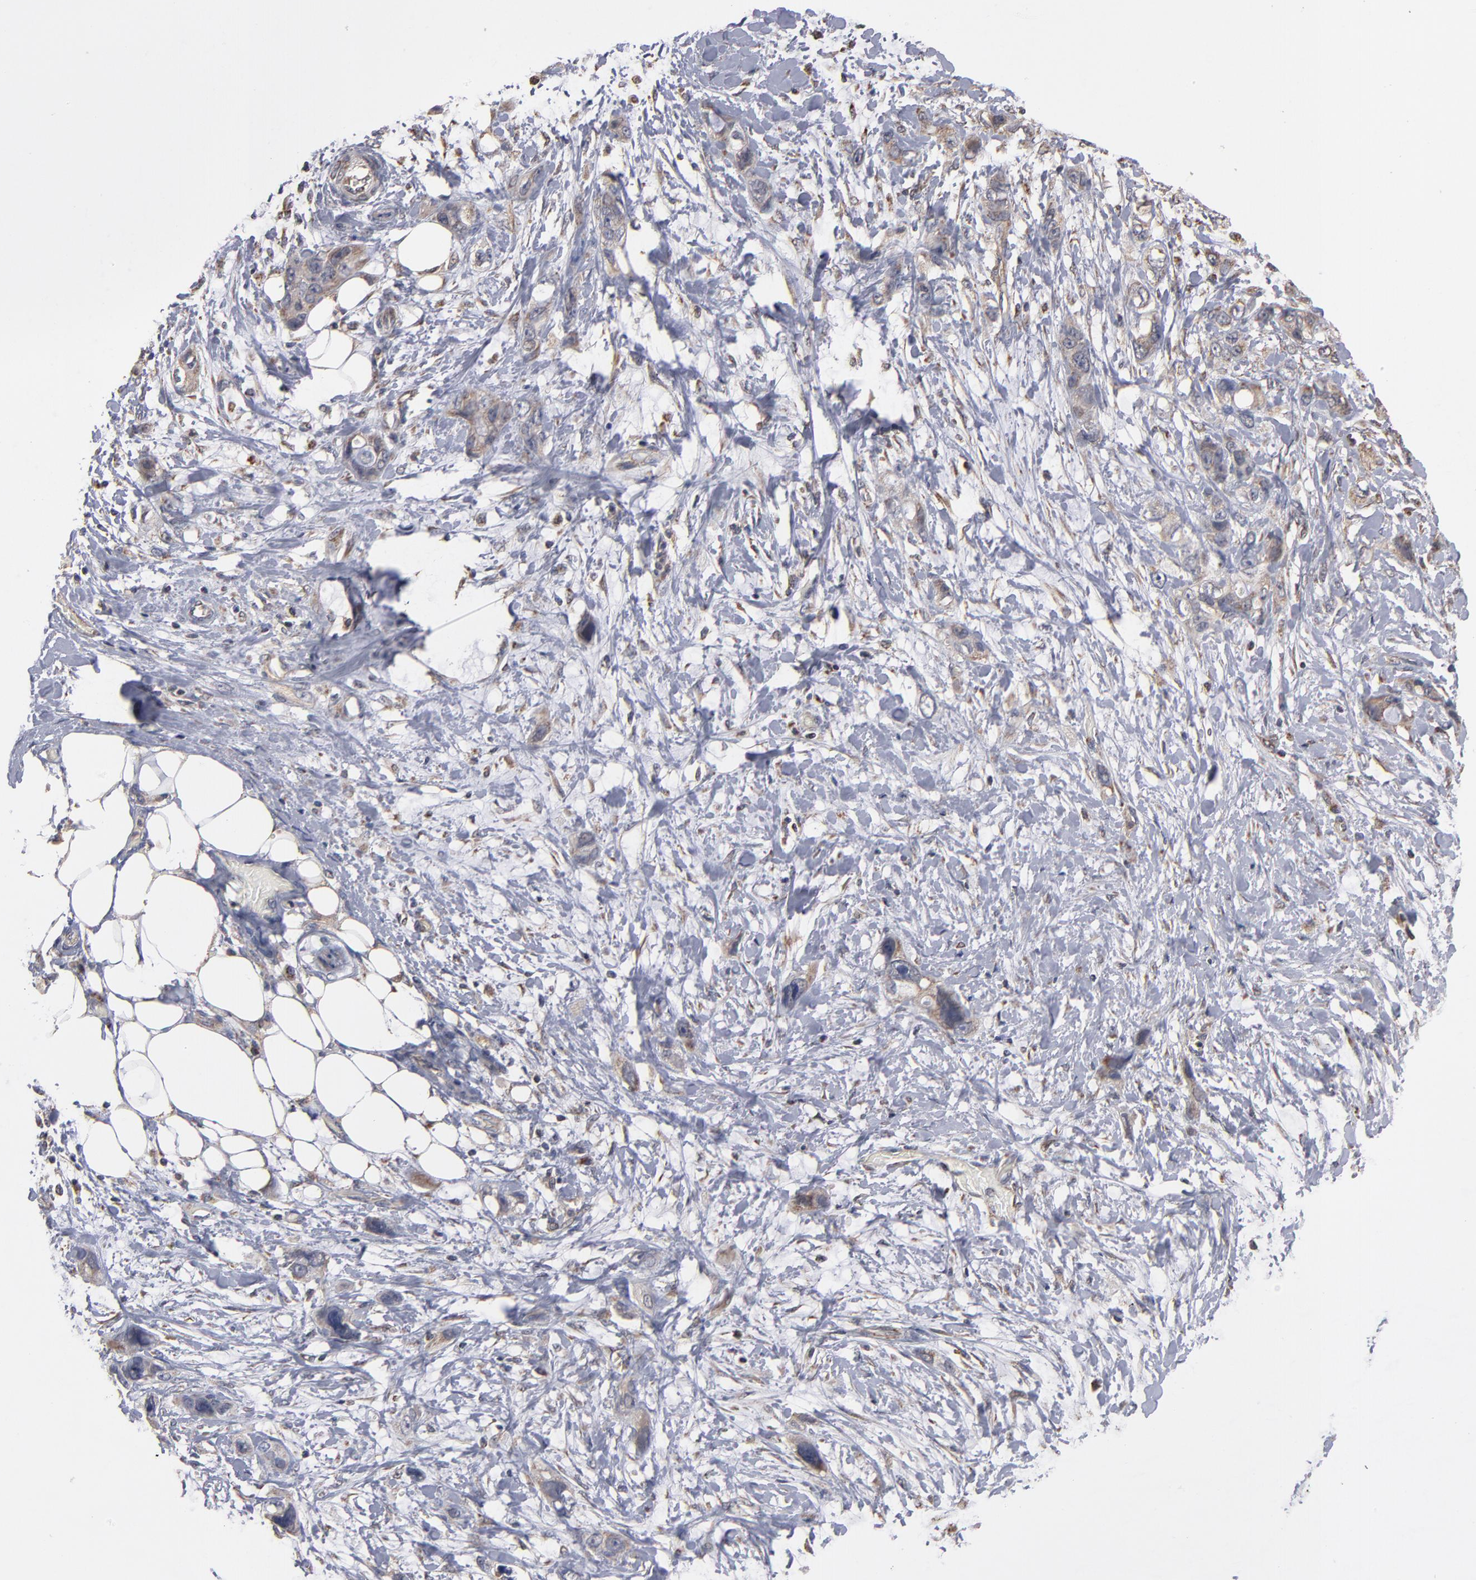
{"staining": {"intensity": "weak", "quantity": "25%-75%", "location": "cytoplasmic/membranous"}, "tissue": "stomach cancer", "cell_type": "Tumor cells", "image_type": "cancer", "snomed": [{"axis": "morphology", "description": "Adenocarcinoma, NOS"}, {"axis": "topography", "description": "Stomach, upper"}], "caption": "Immunohistochemistry (IHC) of adenocarcinoma (stomach) reveals low levels of weak cytoplasmic/membranous positivity in approximately 25%-75% of tumor cells. Immunohistochemistry (IHC) stains the protein in brown and the nuclei are stained blue.", "gene": "MIPOL1", "patient": {"sex": "male", "age": 47}}